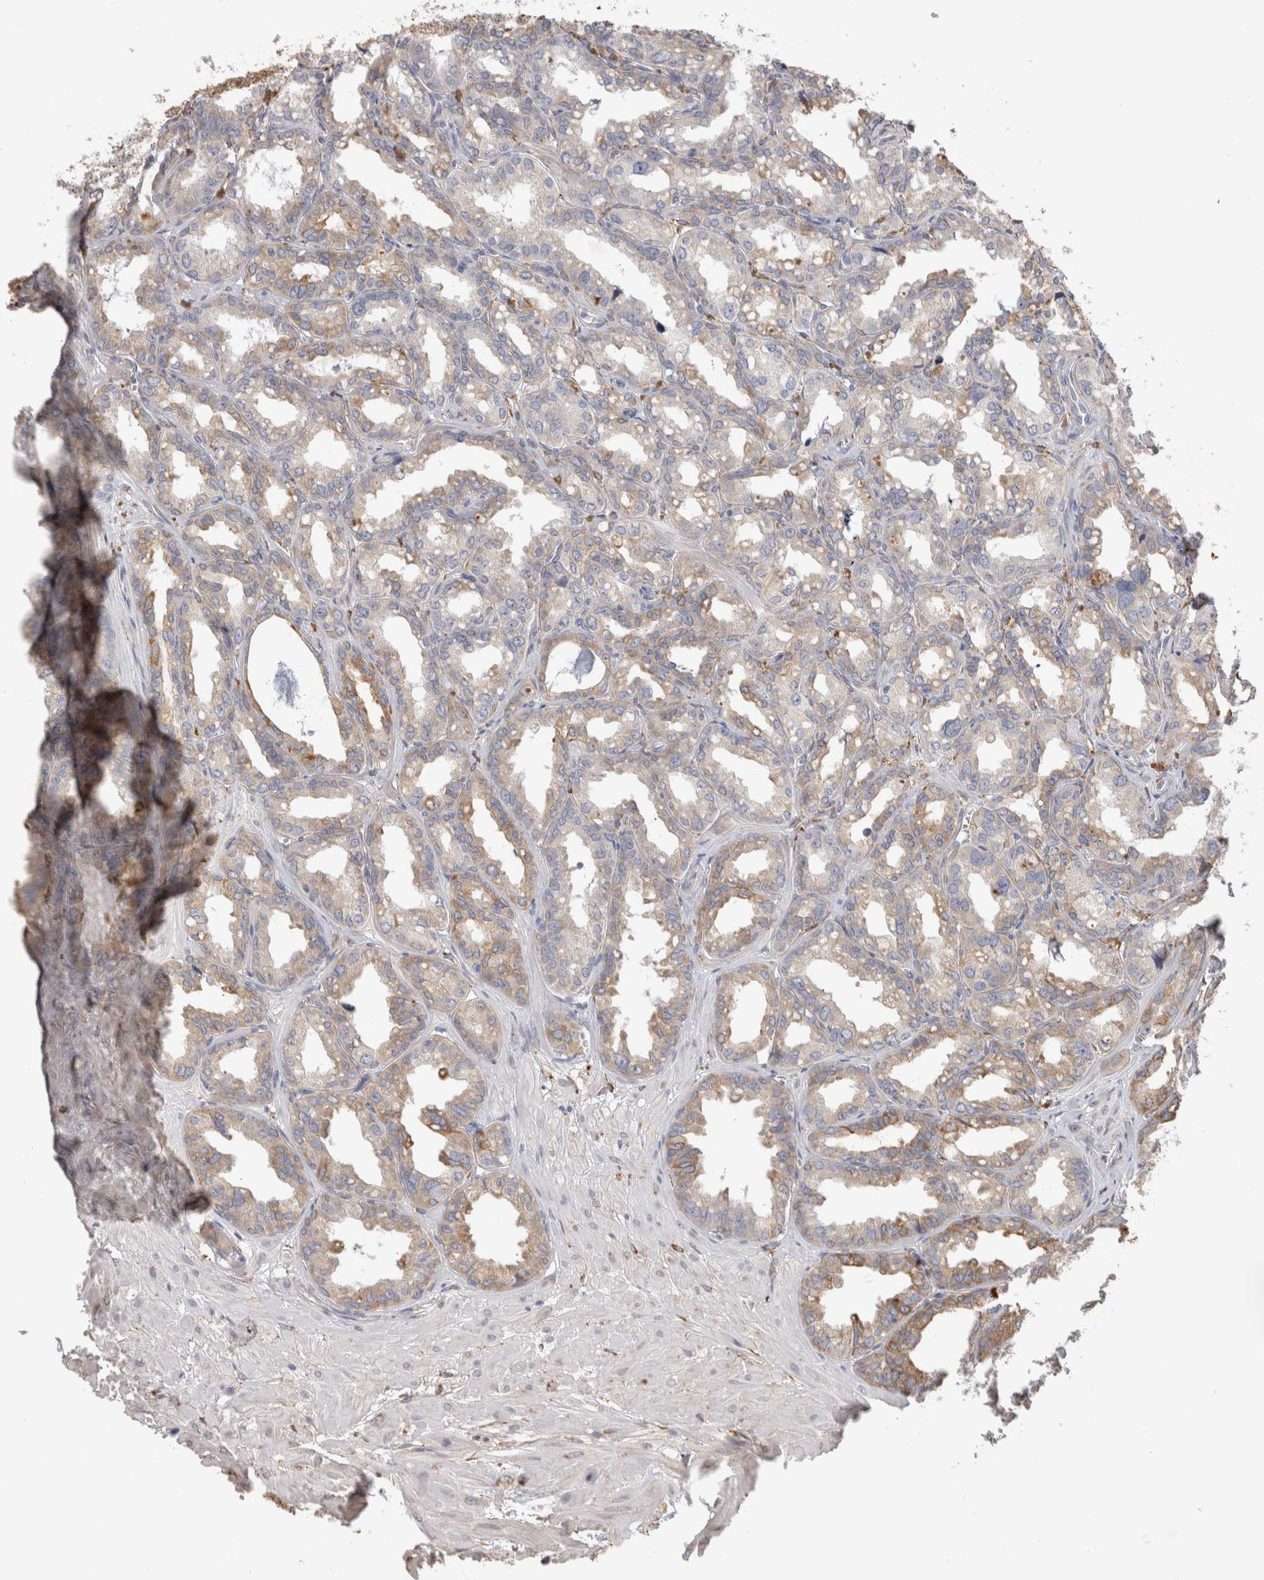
{"staining": {"intensity": "moderate", "quantity": ">75%", "location": "cytoplasmic/membranous"}, "tissue": "seminal vesicle", "cell_type": "Glandular cells", "image_type": "normal", "snomed": [{"axis": "morphology", "description": "Normal tissue, NOS"}, {"axis": "topography", "description": "Prostate"}, {"axis": "topography", "description": "Seminal veicle"}], "caption": "A brown stain labels moderate cytoplasmic/membranous expression of a protein in glandular cells of normal seminal vesicle.", "gene": "LRPAP1", "patient": {"sex": "male", "age": 51}}